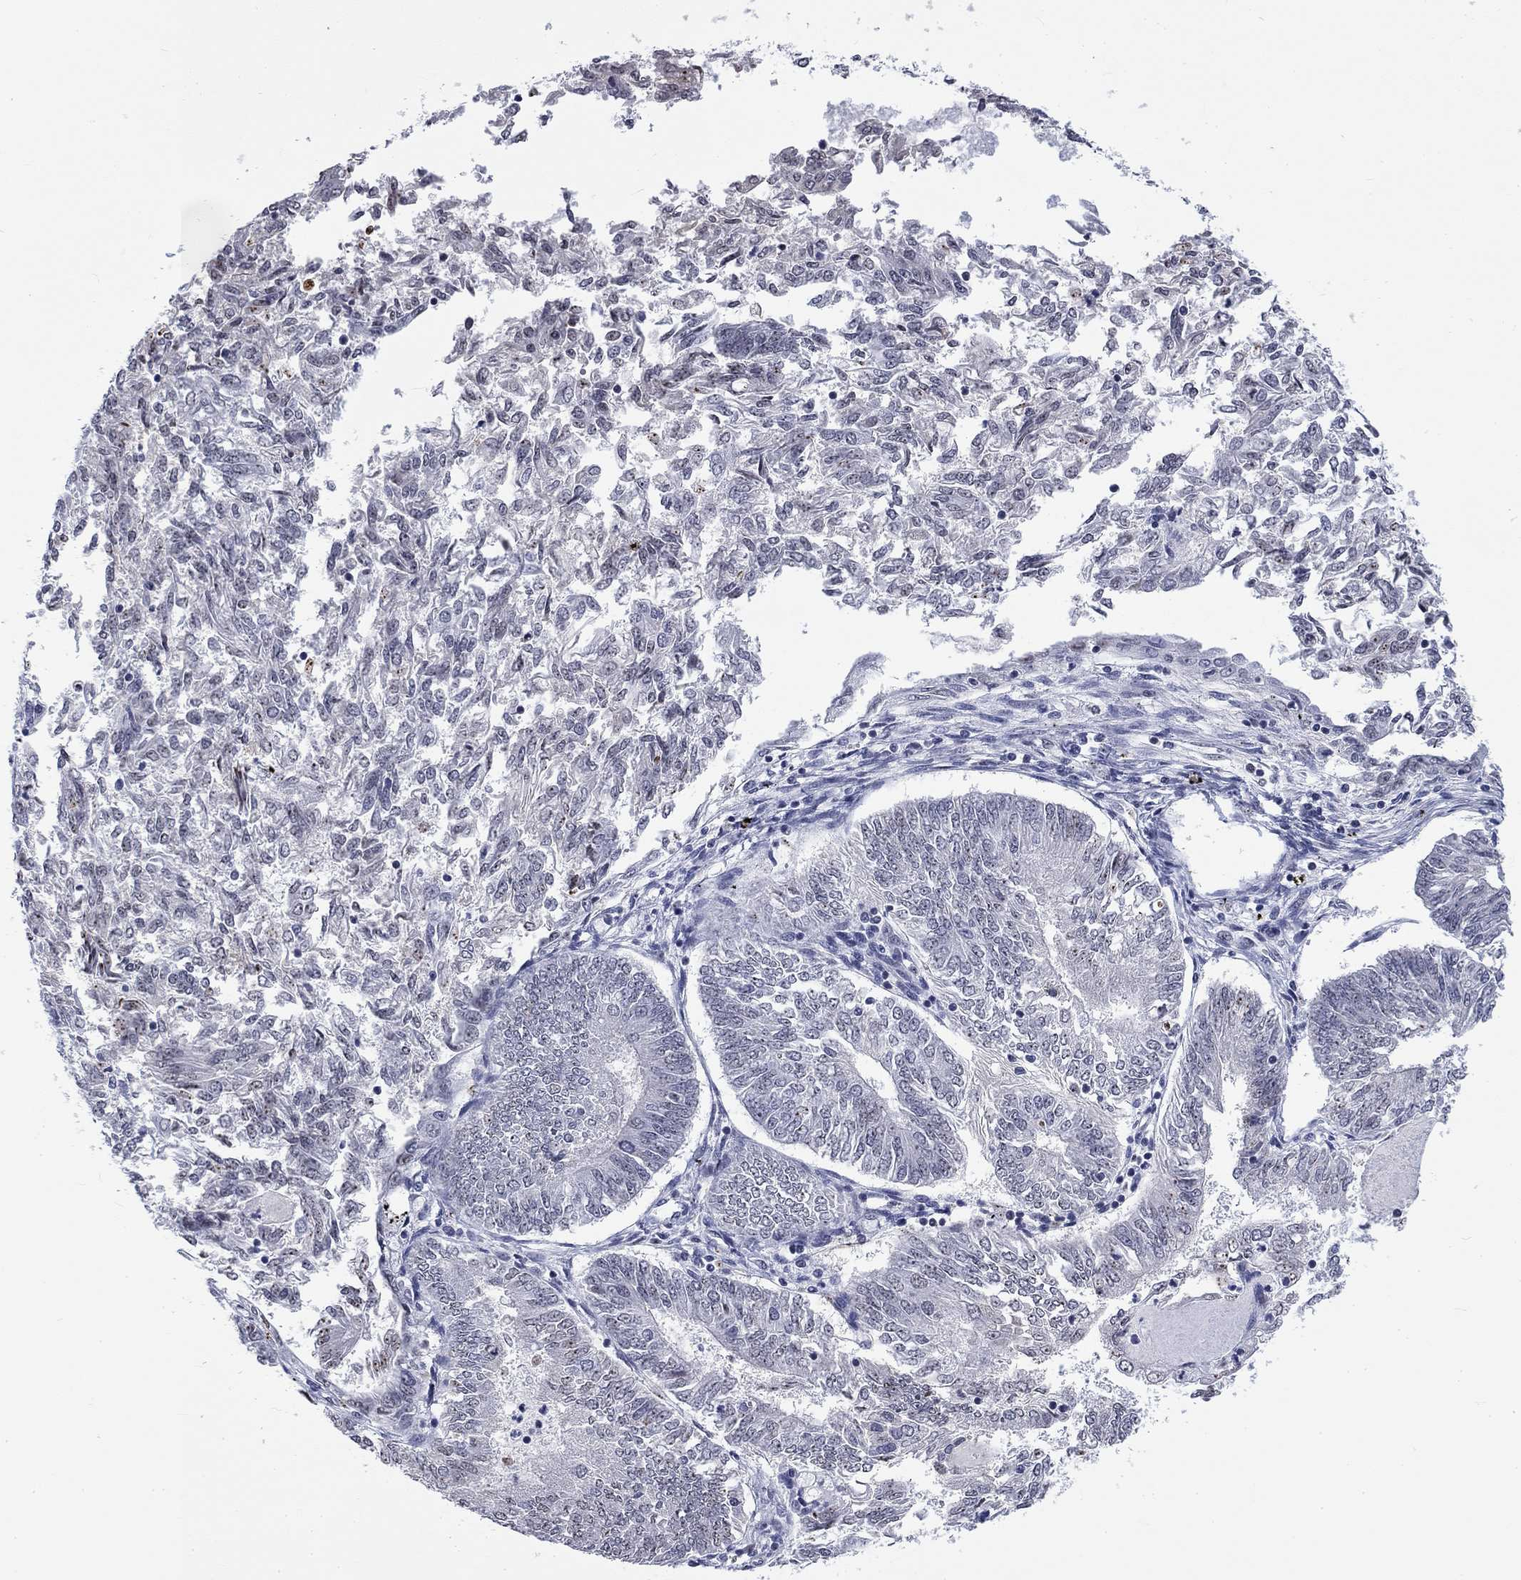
{"staining": {"intensity": "negative", "quantity": "none", "location": "none"}, "tissue": "endometrial cancer", "cell_type": "Tumor cells", "image_type": "cancer", "snomed": [{"axis": "morphology", "description": "Adenocarcinoma, NOS"}, {"axis": "topography", "description": "Endometrium"}], "caption": "The immunohistochemistry (IHC) micrograph has no significant positivity in tumor cells of adenocarcinoma (endometrial) tissue.", "gene": "CSRNP3", "patient": {"sex": "female", "age": 58}}